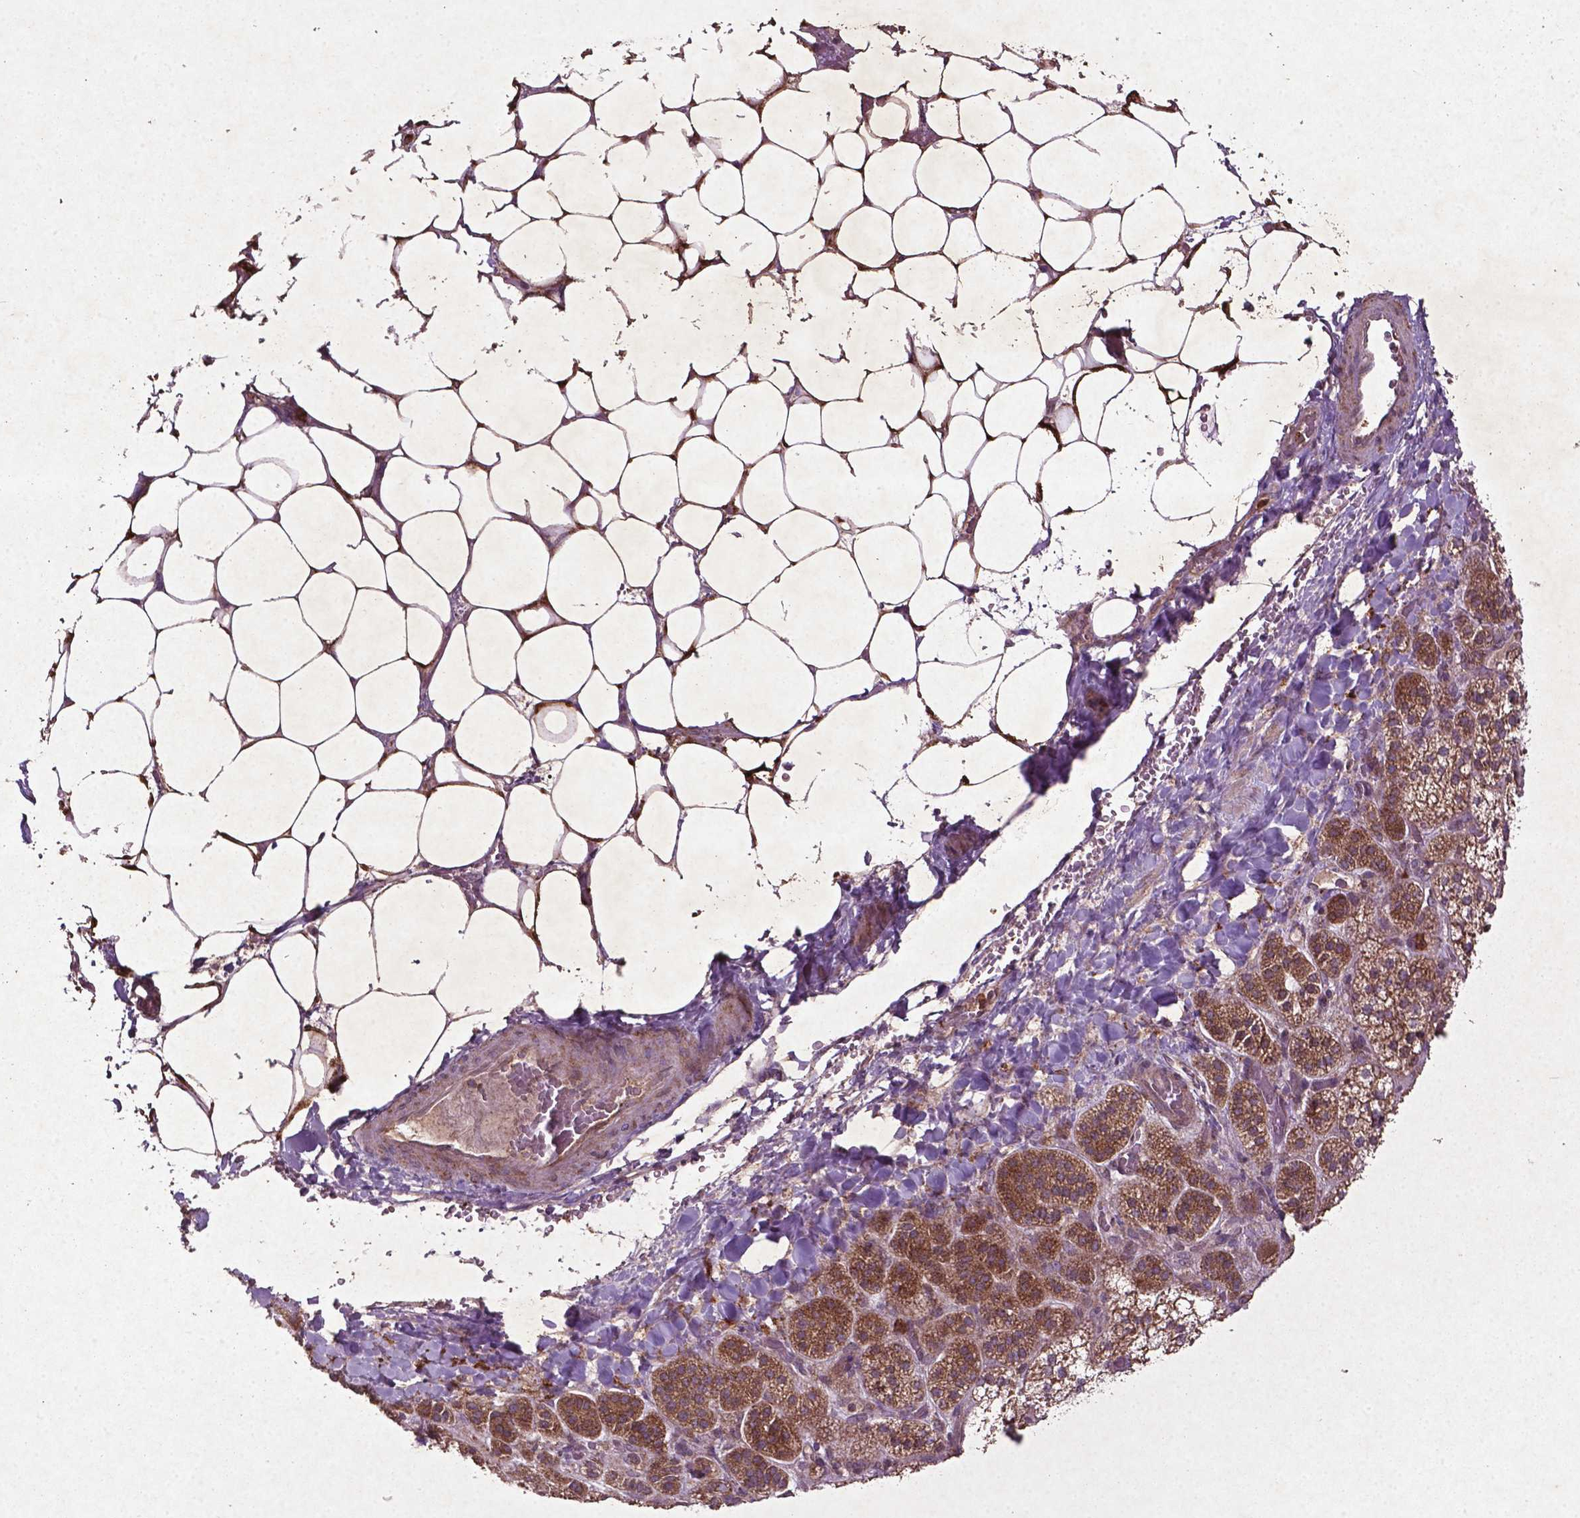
{"staining": {"intensity": "moderate", "quantity": ">75%", "location": "cytoplasmic/membranous"}, "tissue": "adrenal gland", "cell_type": "Glandular cells", "image_type": "normal", "snomed": [{"axis": "morphology", "description": "Normal tissue, NOS"}, {"axis": "topography", "description": "Adrenal gland"}], "caption": "Normal adrenal gland was stained to show a protein in brown. There is medium levels of moderate cytoplasmic/membranous positivity in about >75% of glandular cells.", "gene": "MTOR", "patient": {"sex": "male", "age": 53}}